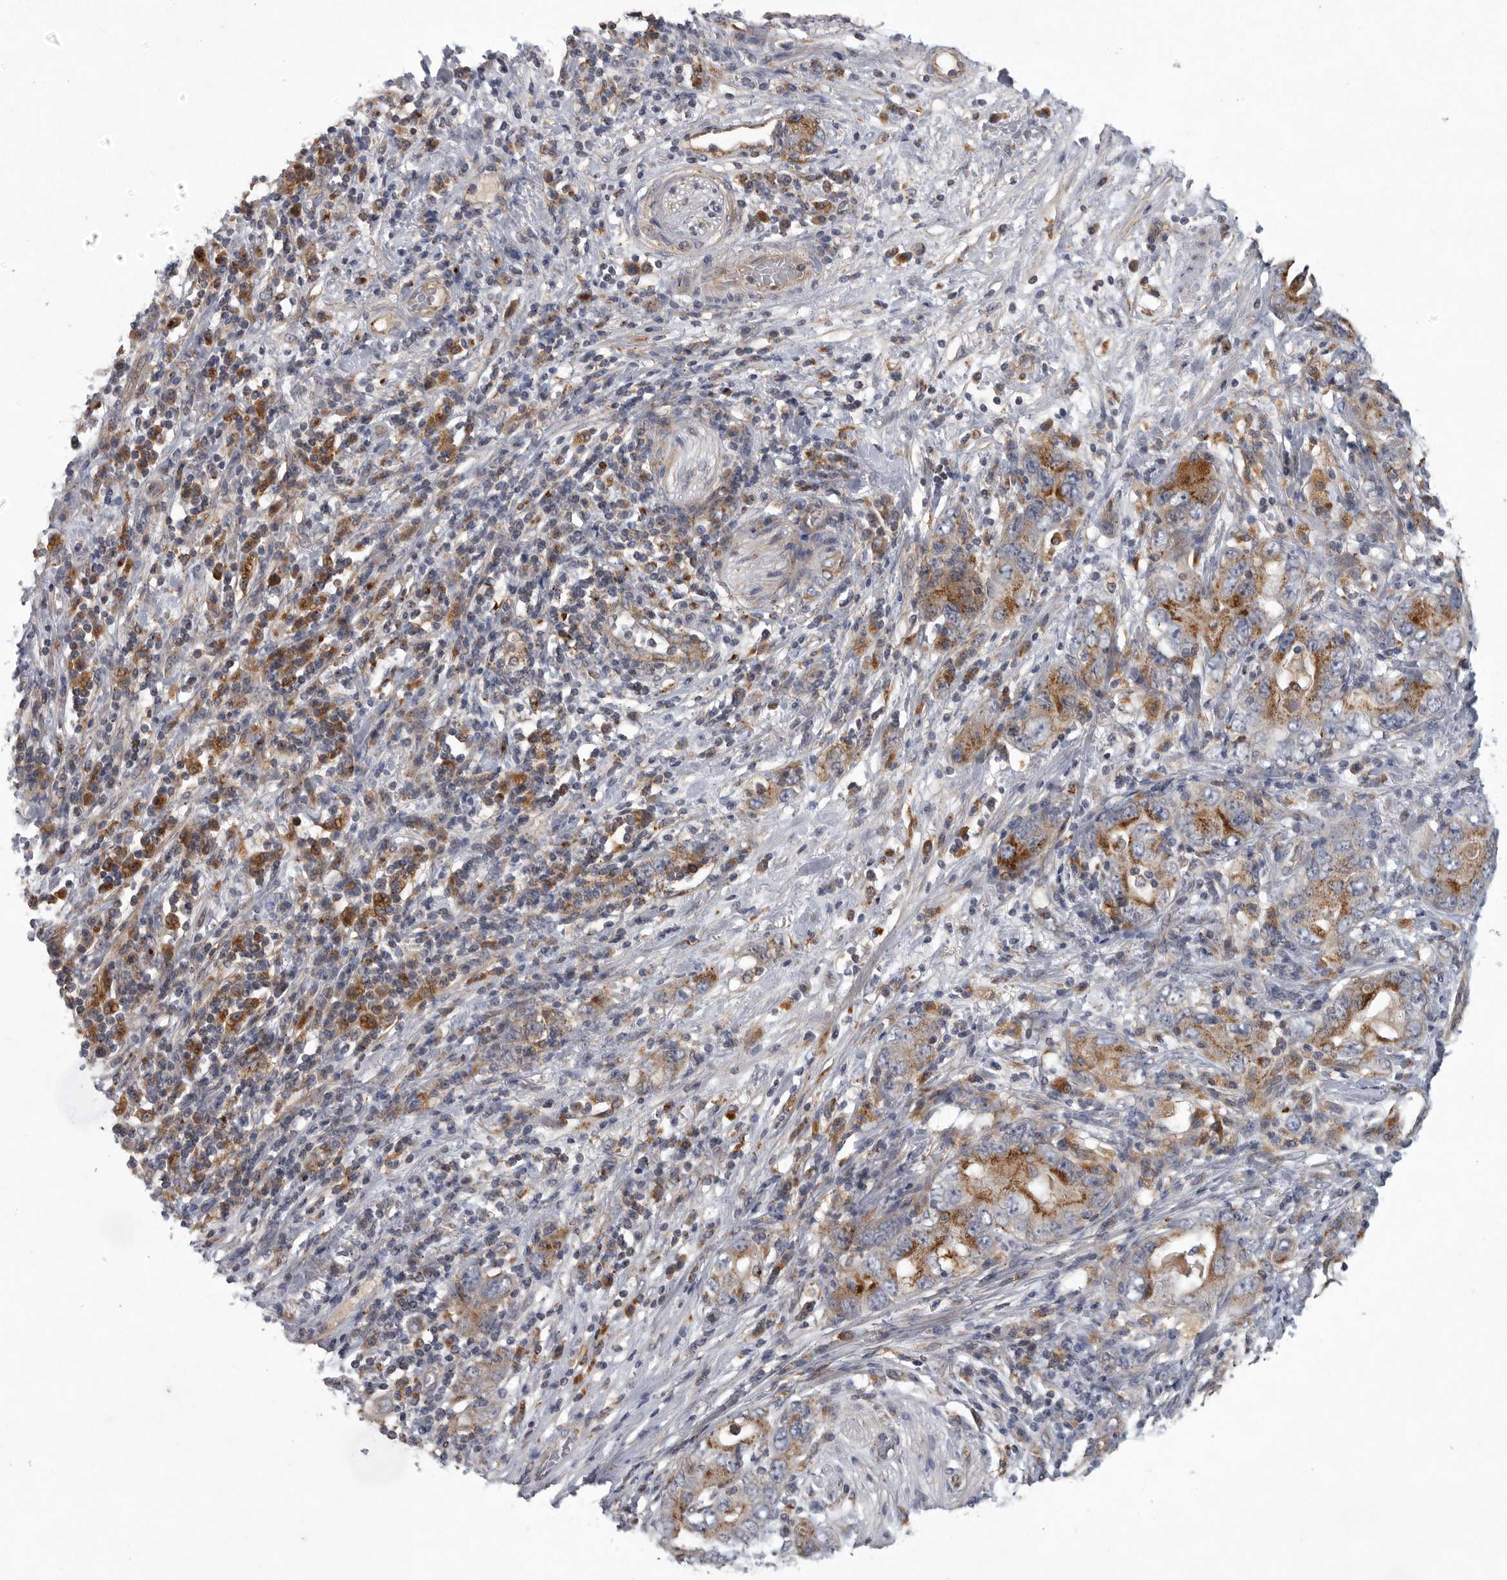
{"staining": {"intensity": "moderate", "quantity": ">75%", "location": "cytoplasmic/membranous"}, "tissue": "stomach cancer", "cell_type": "Tumor cells", "image_type": "cancer", "snomed": [{"axis": "morphology", "description": "Adenocarcinoma, NOS"}, {"axis": "topography", "description": "Stomach, lower"}], "caption": "Human stomach cancer stained with a protein marker displays moderate staining in tumor cells.", "gene": "LAMTOR3", "patient": {"sex": "female", "age": 93}}